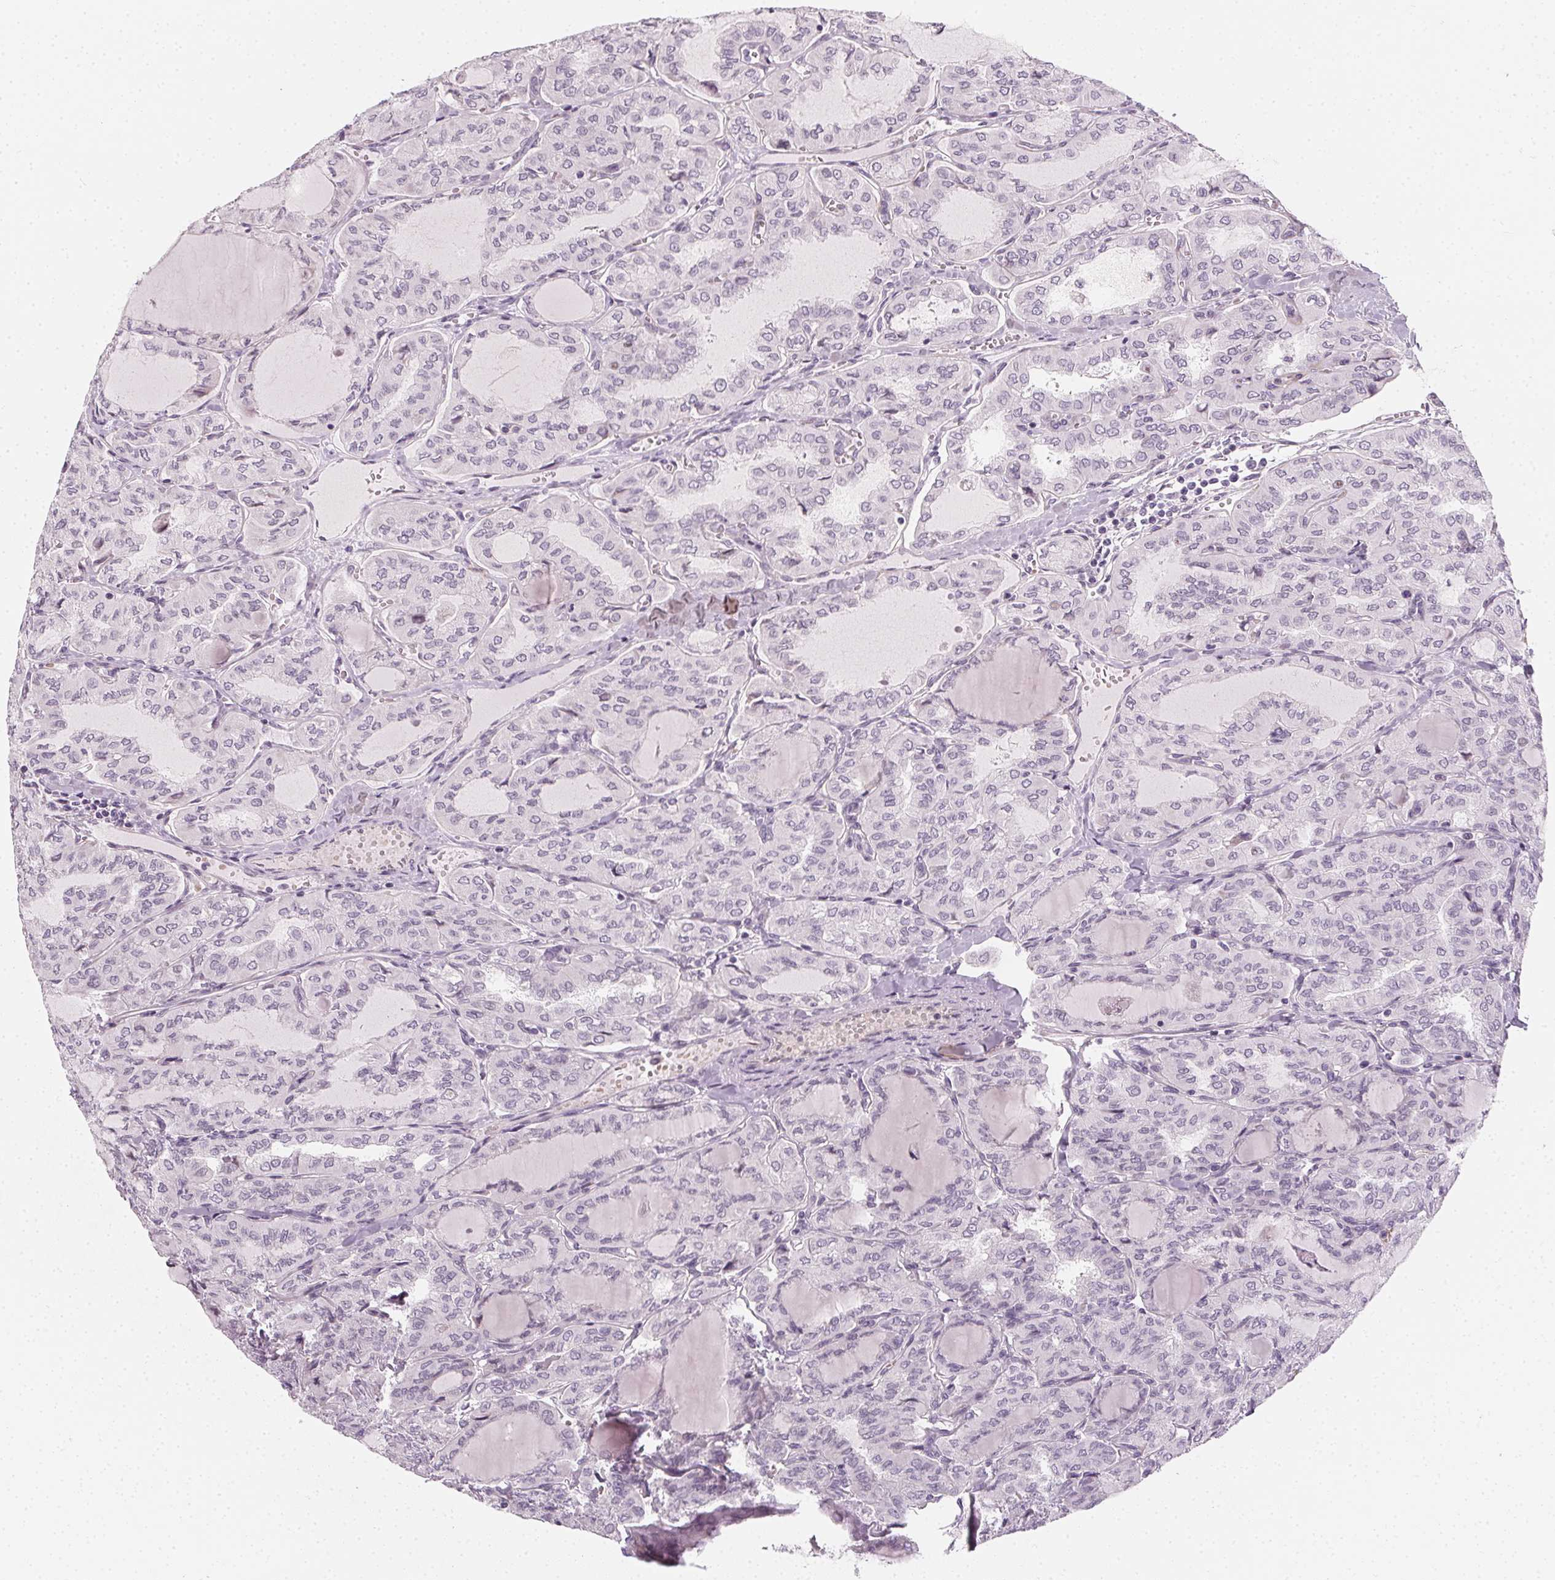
{"staining": {"intensity": "negative", "quantity": "none", "location": "none"}, "tissue": "thyroid cancer", "cell_type": "Tumor cells", "image_type": "cancer", "snomed": [{"axis": "morphology", "description": "Papillary adenocarcinoma, NOS"}, {"axis": "topography", "description": "Thyroid gland"}], "caption": "Immunohistochemistry photomicrograph of neoplastic tissue: human thyroid cancer (papillary adenocarcinoma) stained with DAB (3,3'-diaminobenzidine) demonstrates no significant protein staining in tumor cells.", "gene": "CCDC96", "patient": {"sex": "male", "age": 20}}